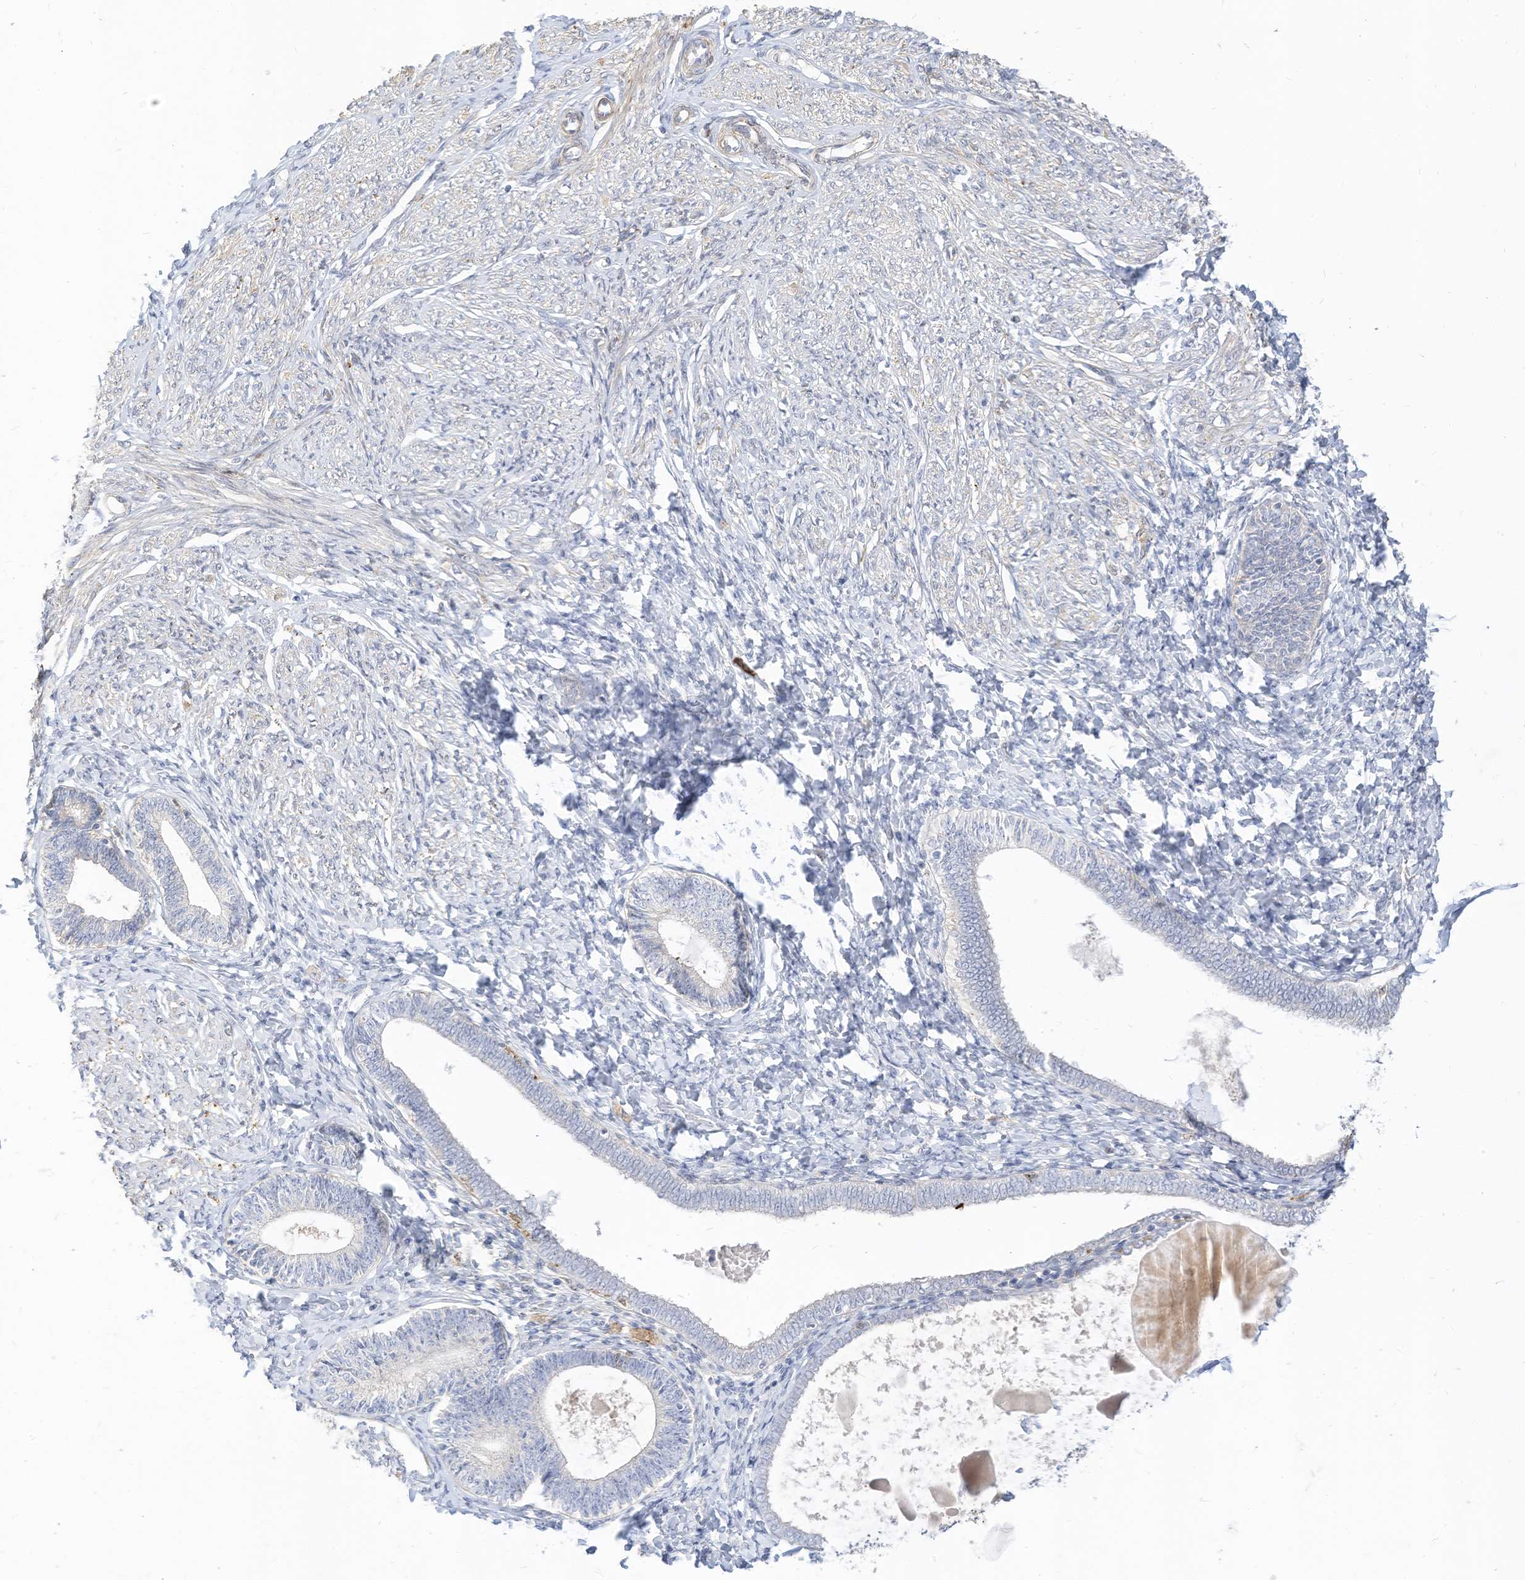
{"staining": {"intensity": "negative", "quantity": "none", "location": "none"}, "tissue": "endometrium", "cell_type": "Cells in endometrial stroma", "image_type": "normal", "snomed": [{"axis": "morphology", "description": "Normal tissue, NOS"}, {"axis": "topography", "description": "Endometrium"}], "caption": "High power microscopy micrograph of an IHC histopathology image of normal endometrium, revealing no significant staining in cells in endometrial stroma. The staining was performed using DAB (3,3'-diaminobenzidine) to visualize the protein expression in brown, while the nuclei were stained in blue with hematoxylin (Magnification: 20x).", "gene": "ATP13A1", "patient": {"sex": "female", "age": 72}}